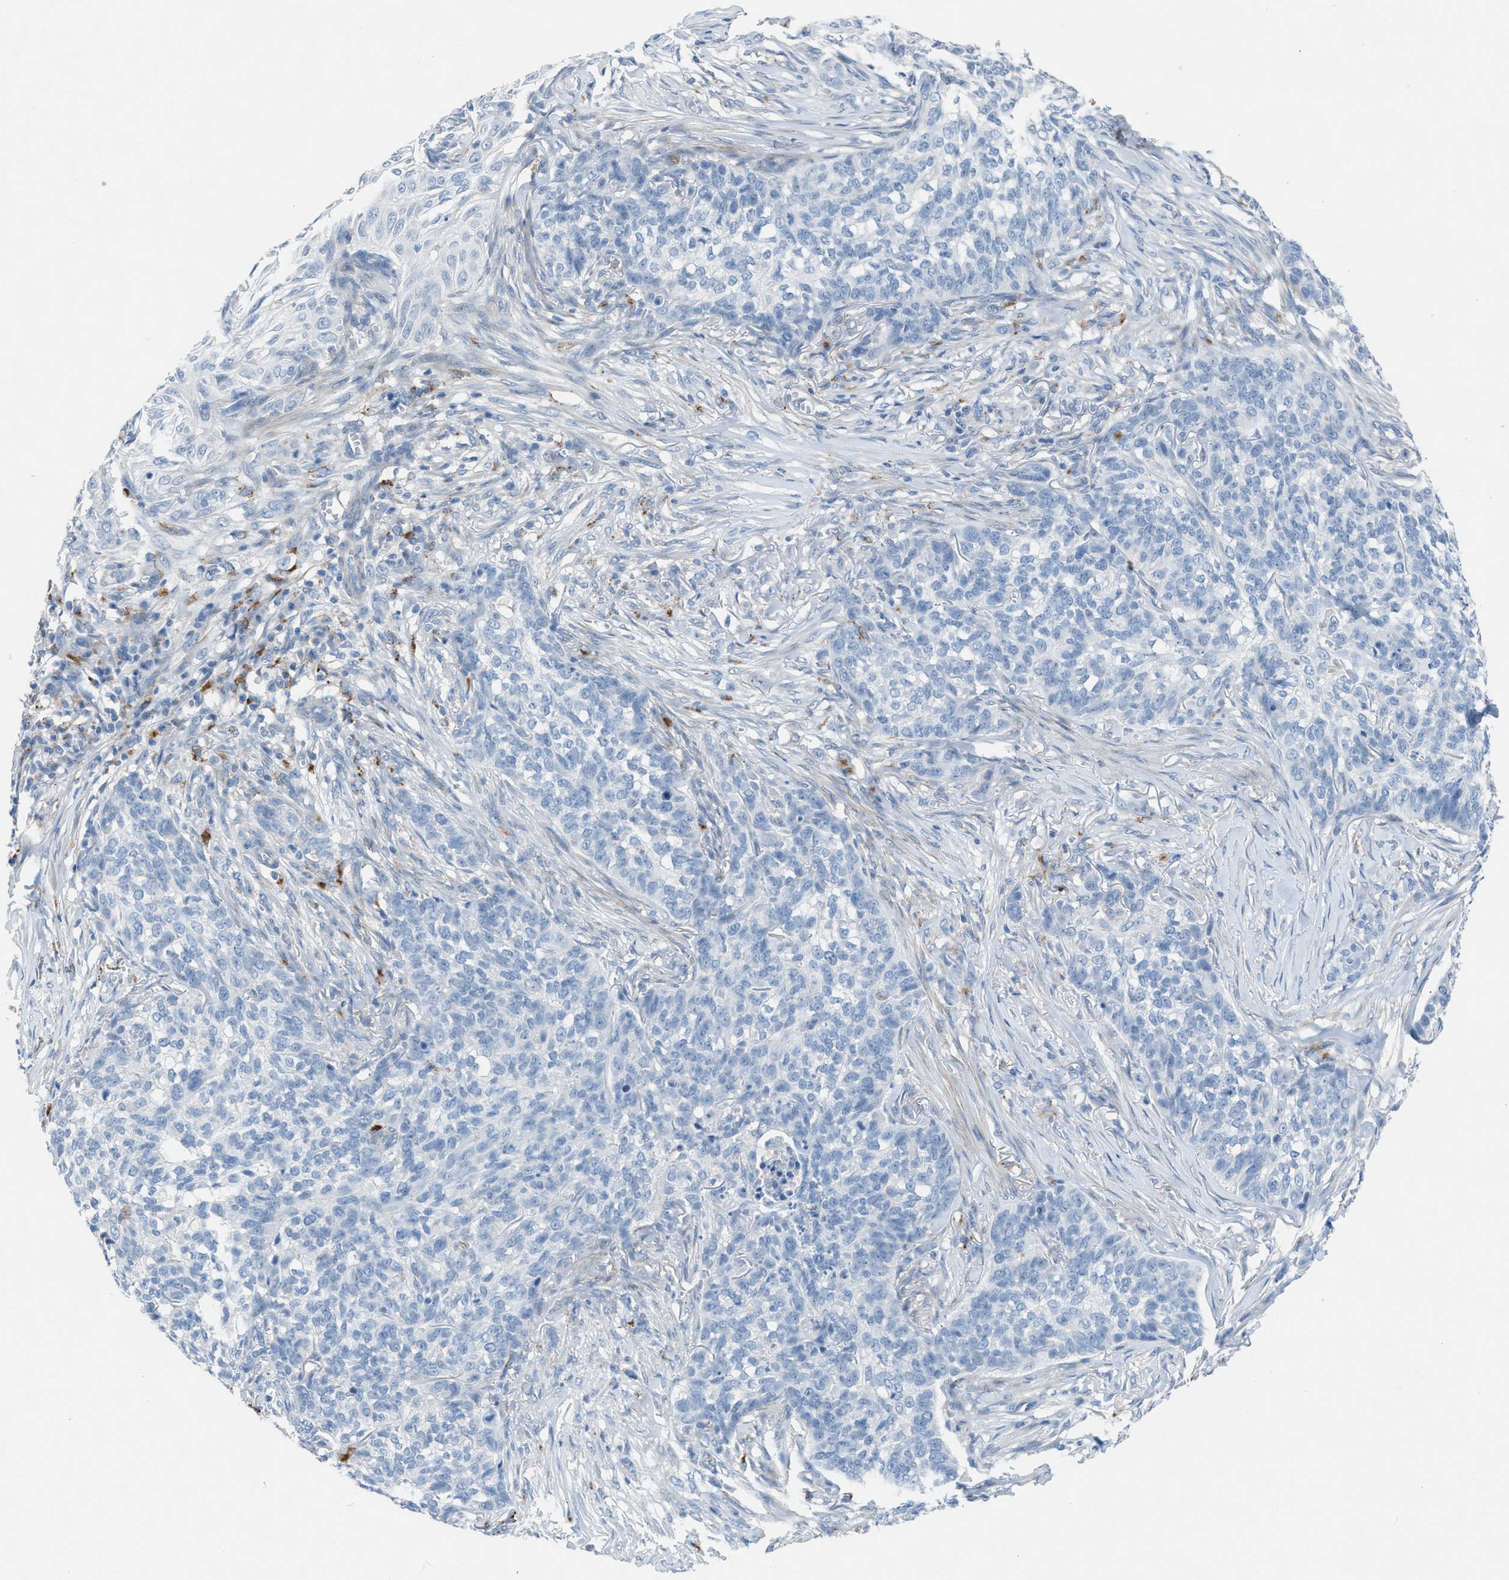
{"staining": {"intensity": "negative", "quantity": "none", "location": "none"}, "tissue": "skin cancer", "cell_type": "Tumor cells", "image_type": "cancer", "snomed": [{"axis": "morphology", "description": "Basal cell carcinoma"}, {"axis": "topography", "description": "Skin"}], "caption": "Immunohistochemistry (IHC) photomicrograph of neoplastic tissue: human skin cancer stained with DAB demonstrates no significant protein expression in tumor cells.", "gene": "ASPA", "patient": {"sex": "male", "age": 85}}